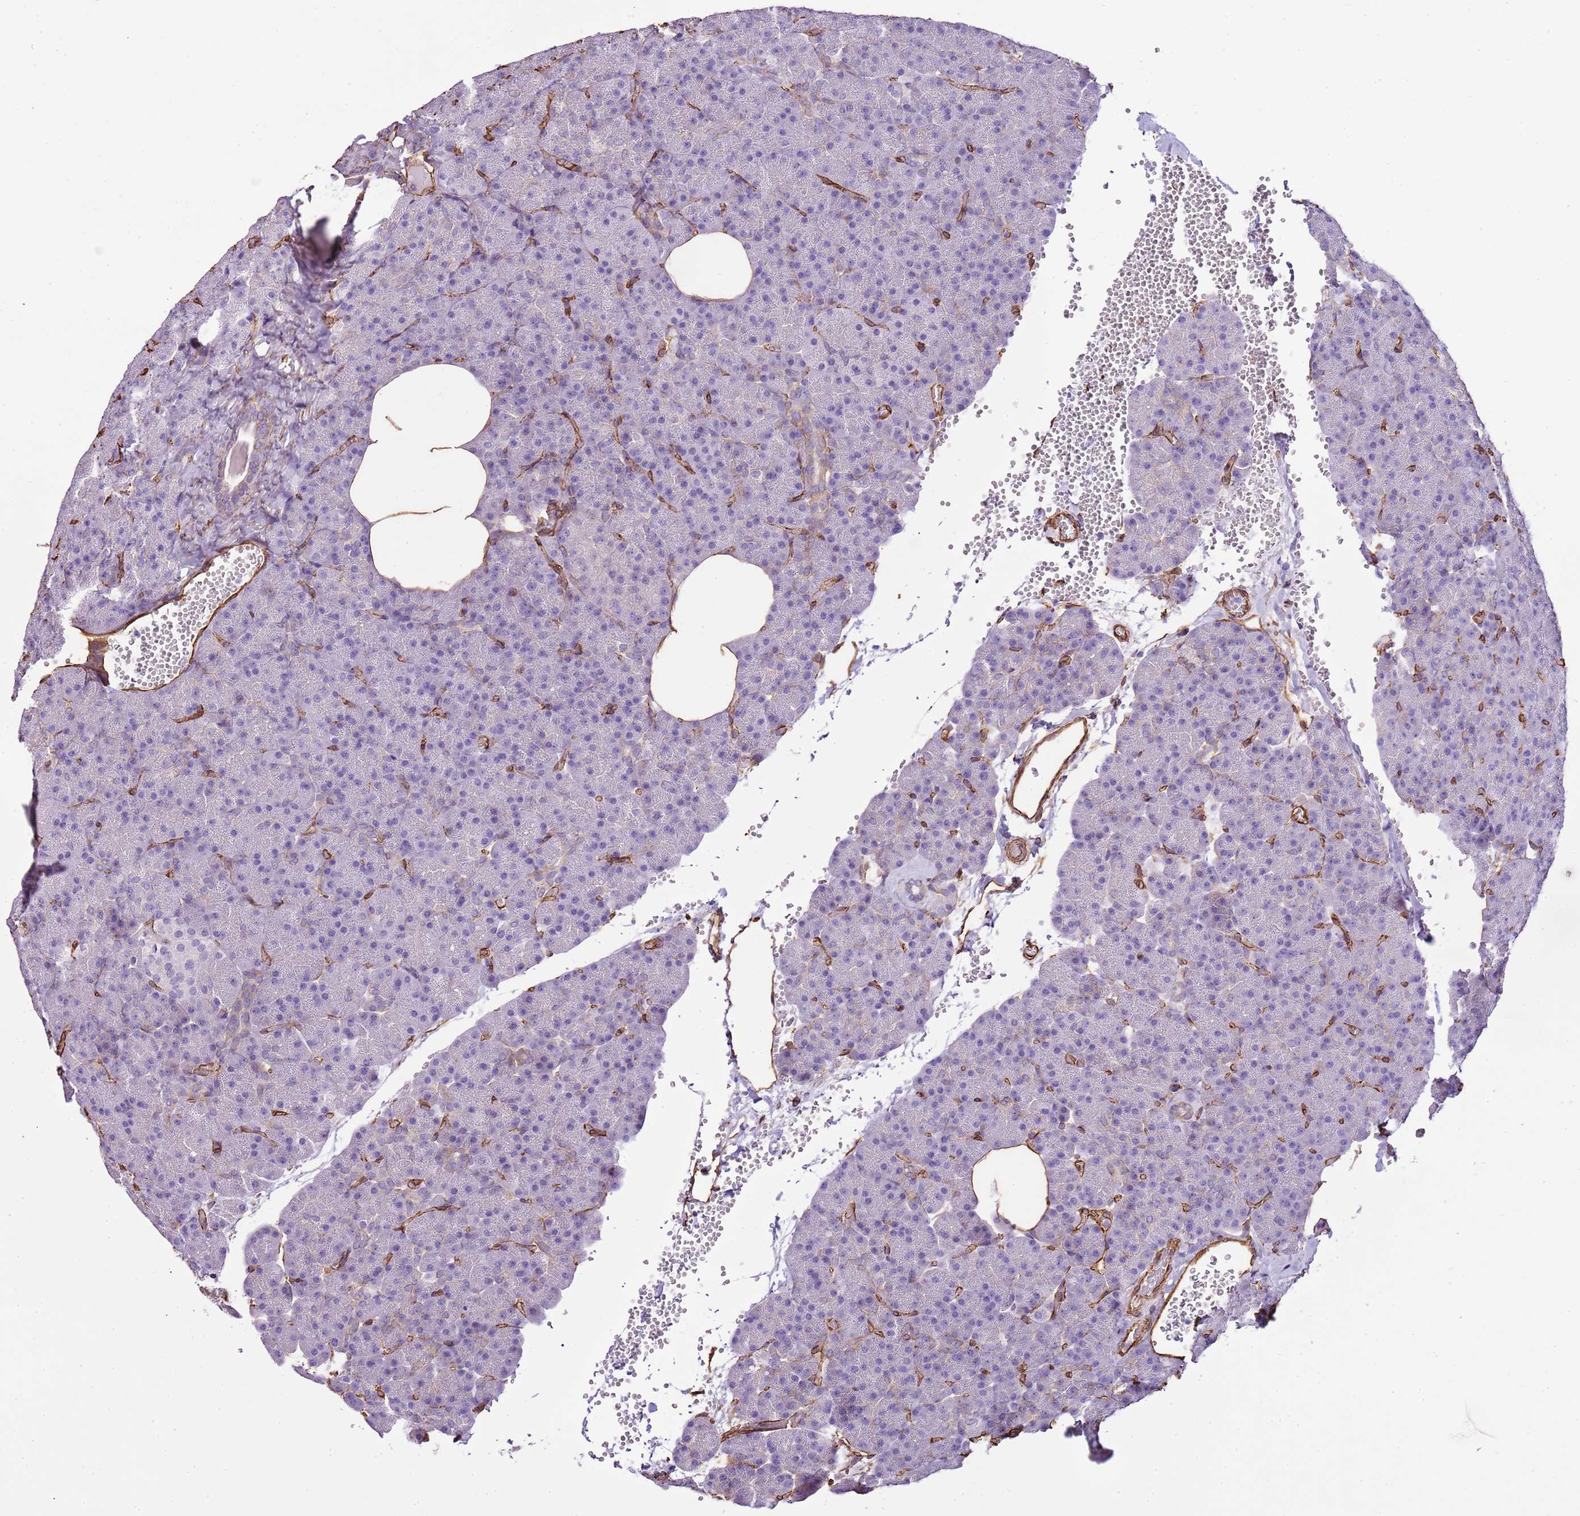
{"staining": {"intensity": "negative", "quantity": "none", "location": "none"}, "tissue": "pancreas", "cell_type": "Exocrine glandular cells", "image_type": "normal", "snomed": [{"axis": "morphology", "description": "Normal tissue, NOS"}, {"axis": "morphology", "description": "Carcinoid, malignant, NOS"}, {"axis": "topography", "description": "Pancreas"}], "caption": "Exocrine glandular cells are negative for brown protein staining in unremarkable pancreas. (IHC, brightfield microscopy, high magnification).", "gene": "CTDSPL", "patient": {"sex": "female", "age": 35}}